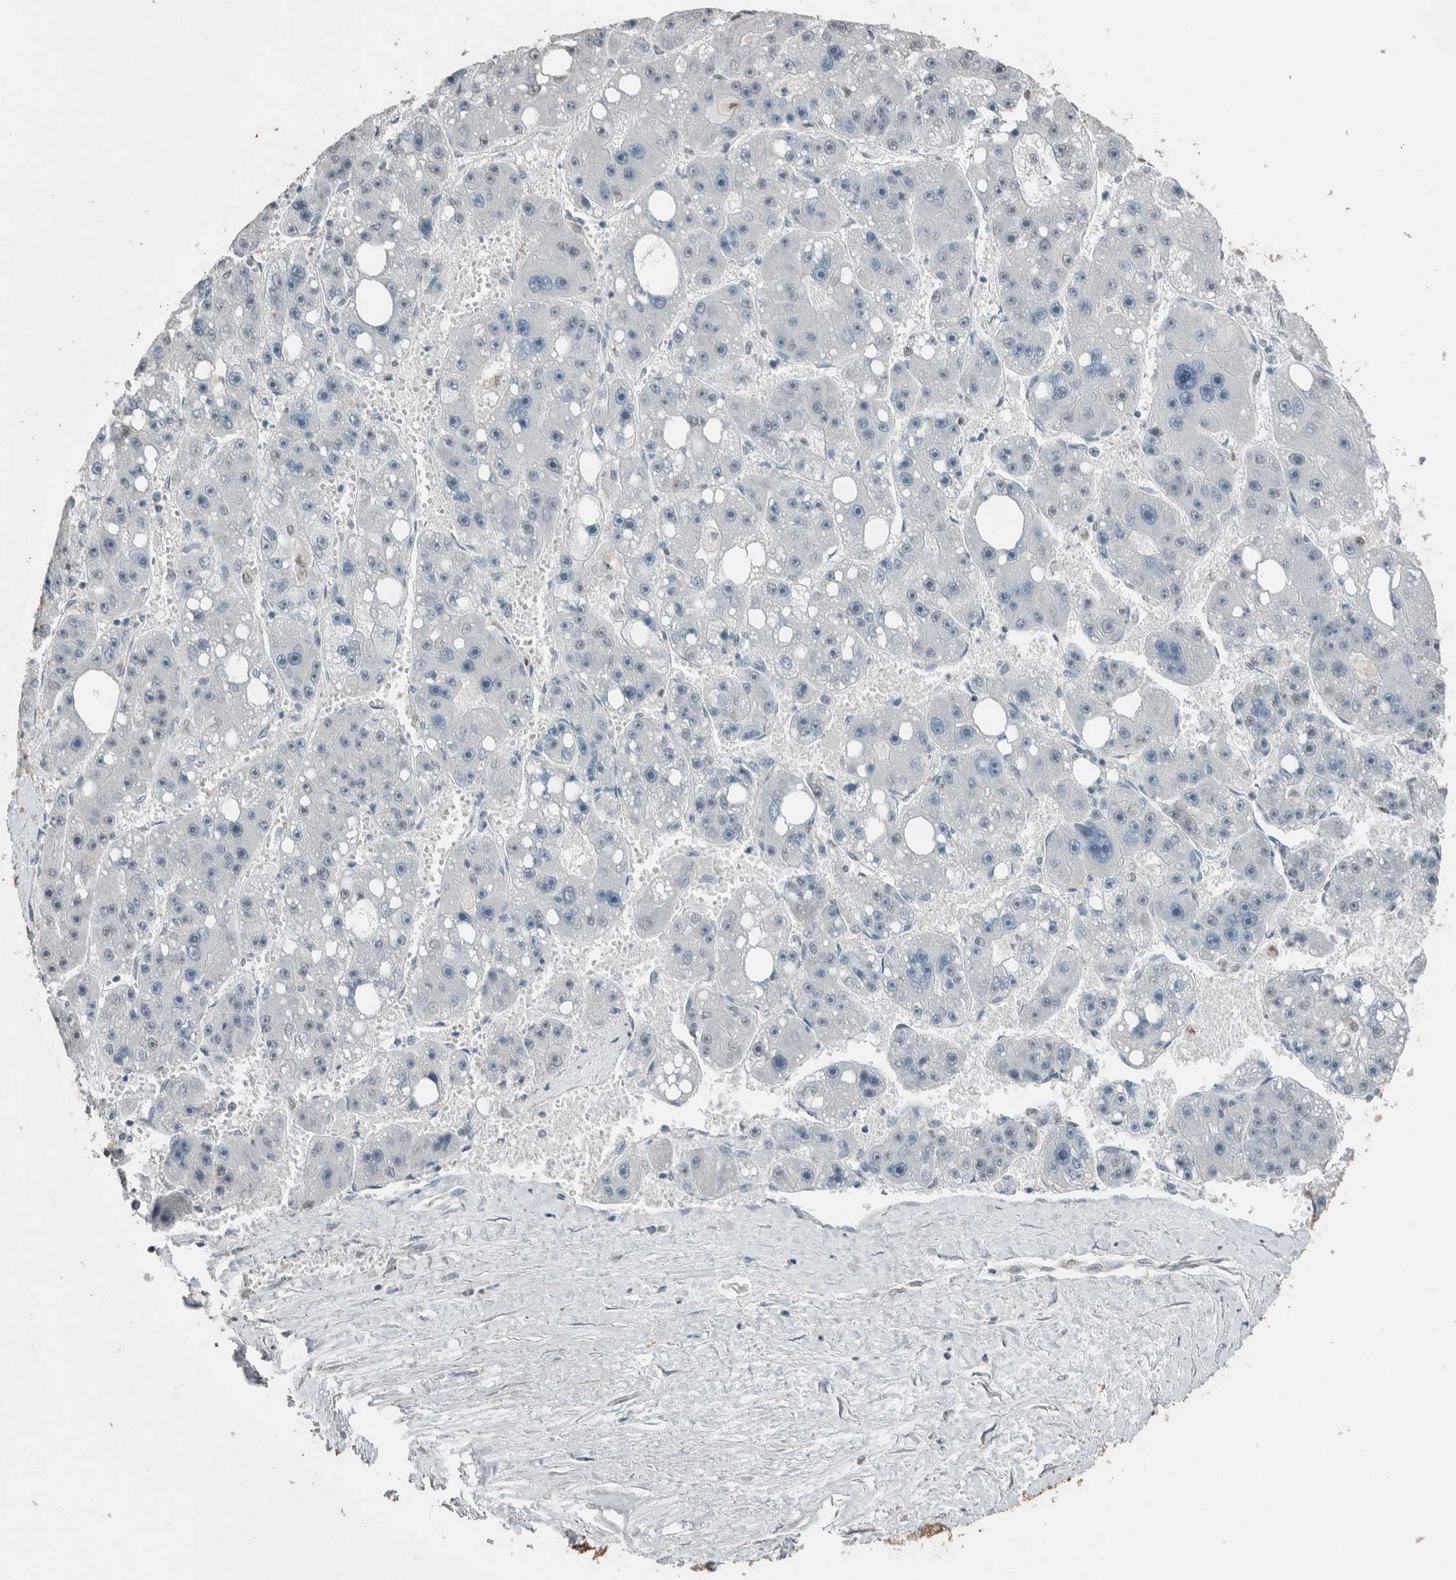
{"staining": {"intensity": "negative", "quantity": "none", "location": "none"}, "tissue": "liver cancer", "cell_type": "Tumor cells", "image_type": "cancer", "snomed": [{"axis": "morphology", "description": "Carcinoma, Hepatocellular, NOS"}, {"axis": "topography", "description": "Liver"}], "caption": "Immunohistochemistry (IHC) image of hepatocellular carcinoma (liver) stained for a protein (brown), which demonstrates no expression in tumor cells.", "gene": "ACVR2B", "patient": {"sex": "female", "age": 61}}